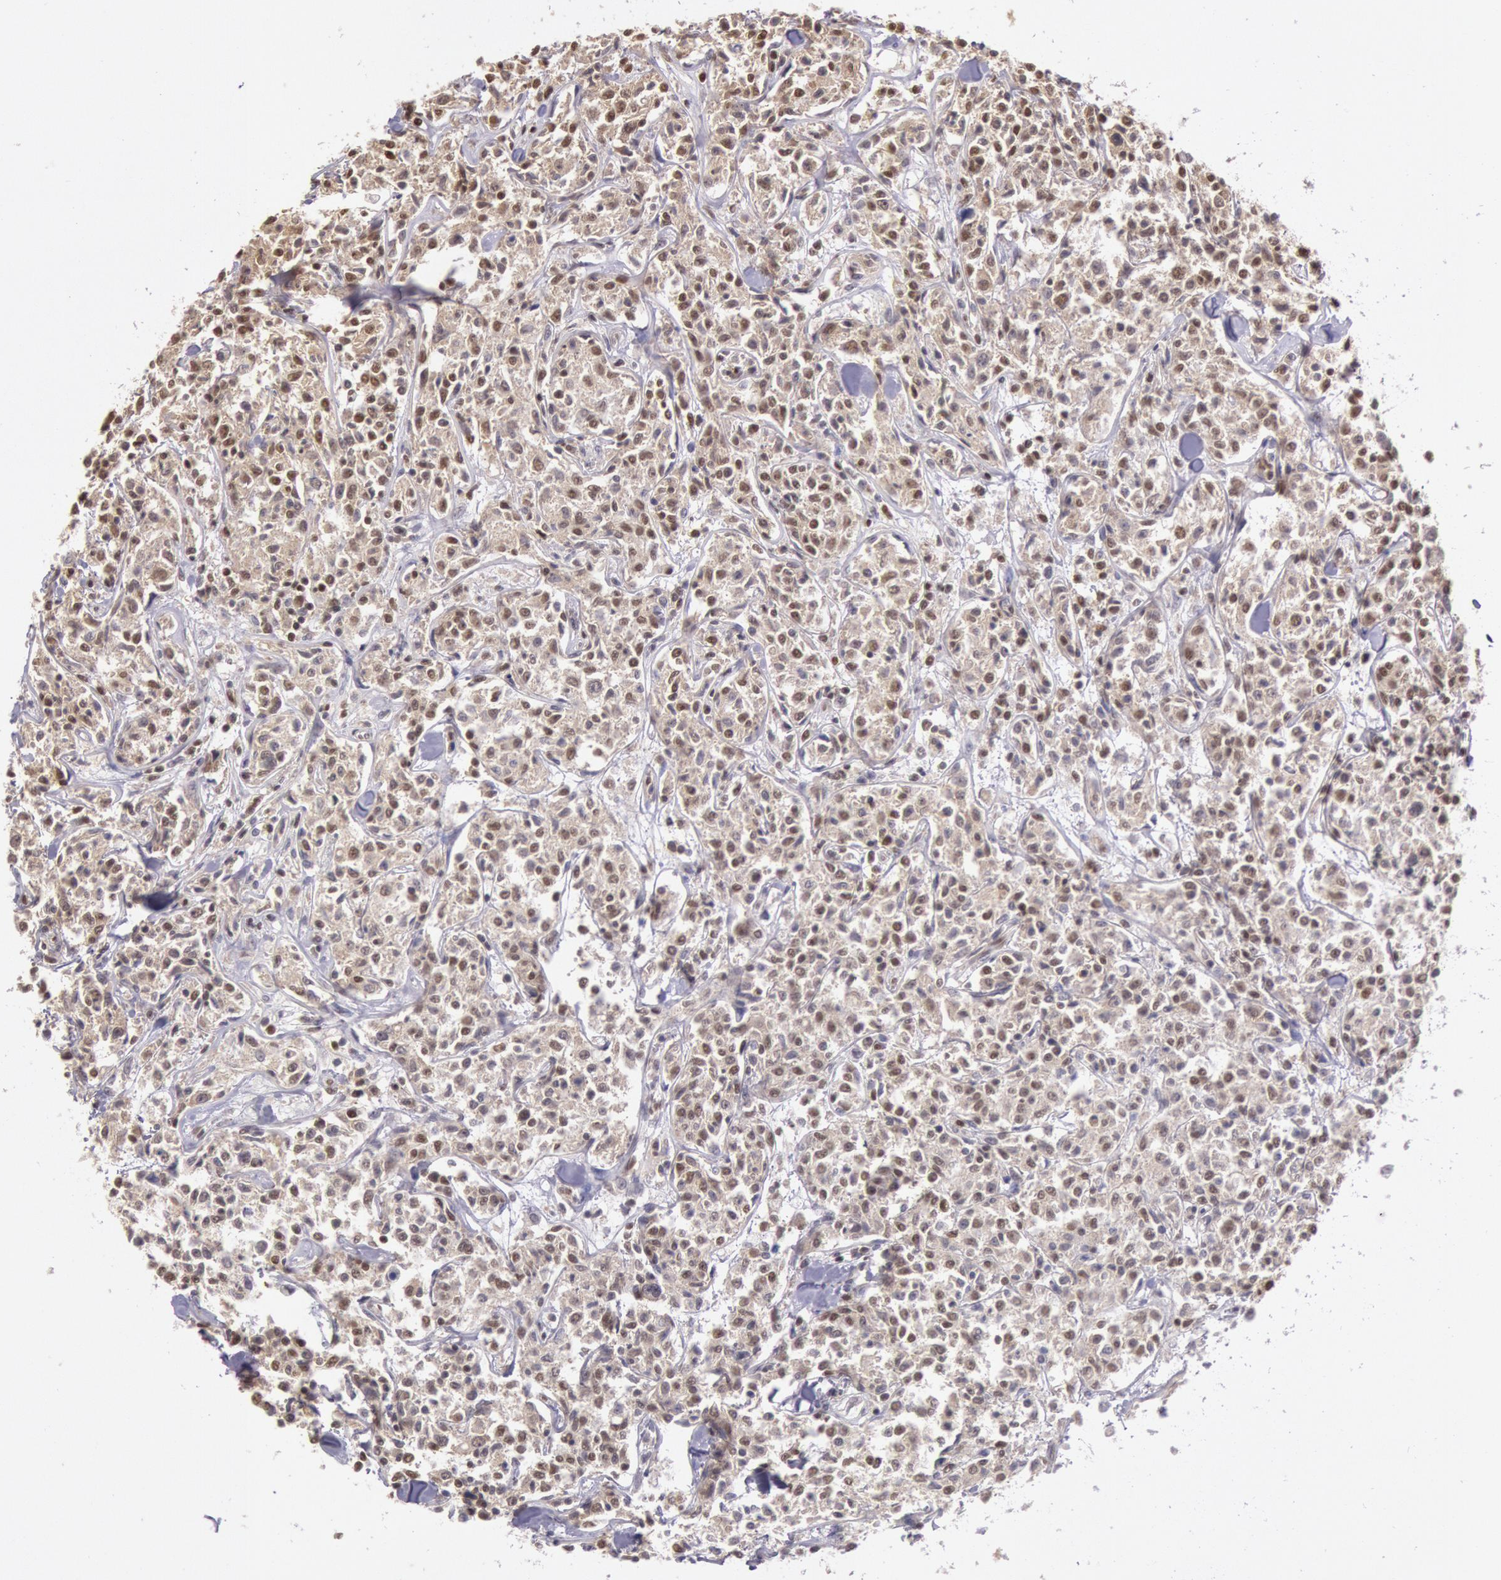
{"staining": {"intensity": "strong", "quantity": ">75%", "location": "nuclear"}, "tissue": "lymphoma", "cell_type": "Tumor cells", "image_type": "cancer", "snomed": [{"axis": "morphology", "description": "Malignant lymphoma, non-Hodgkin's type, Low grade"}, {"axis": "topography", "description": "Small intestine"}], "caption": "Approximately >75% of tumor cells in lymphoma demonstrate strong nuclear protein expression as visualized by brown immunohistochemical staining.", "gene": "ESS2", "patient": {"sex": "female", "age": 59}}